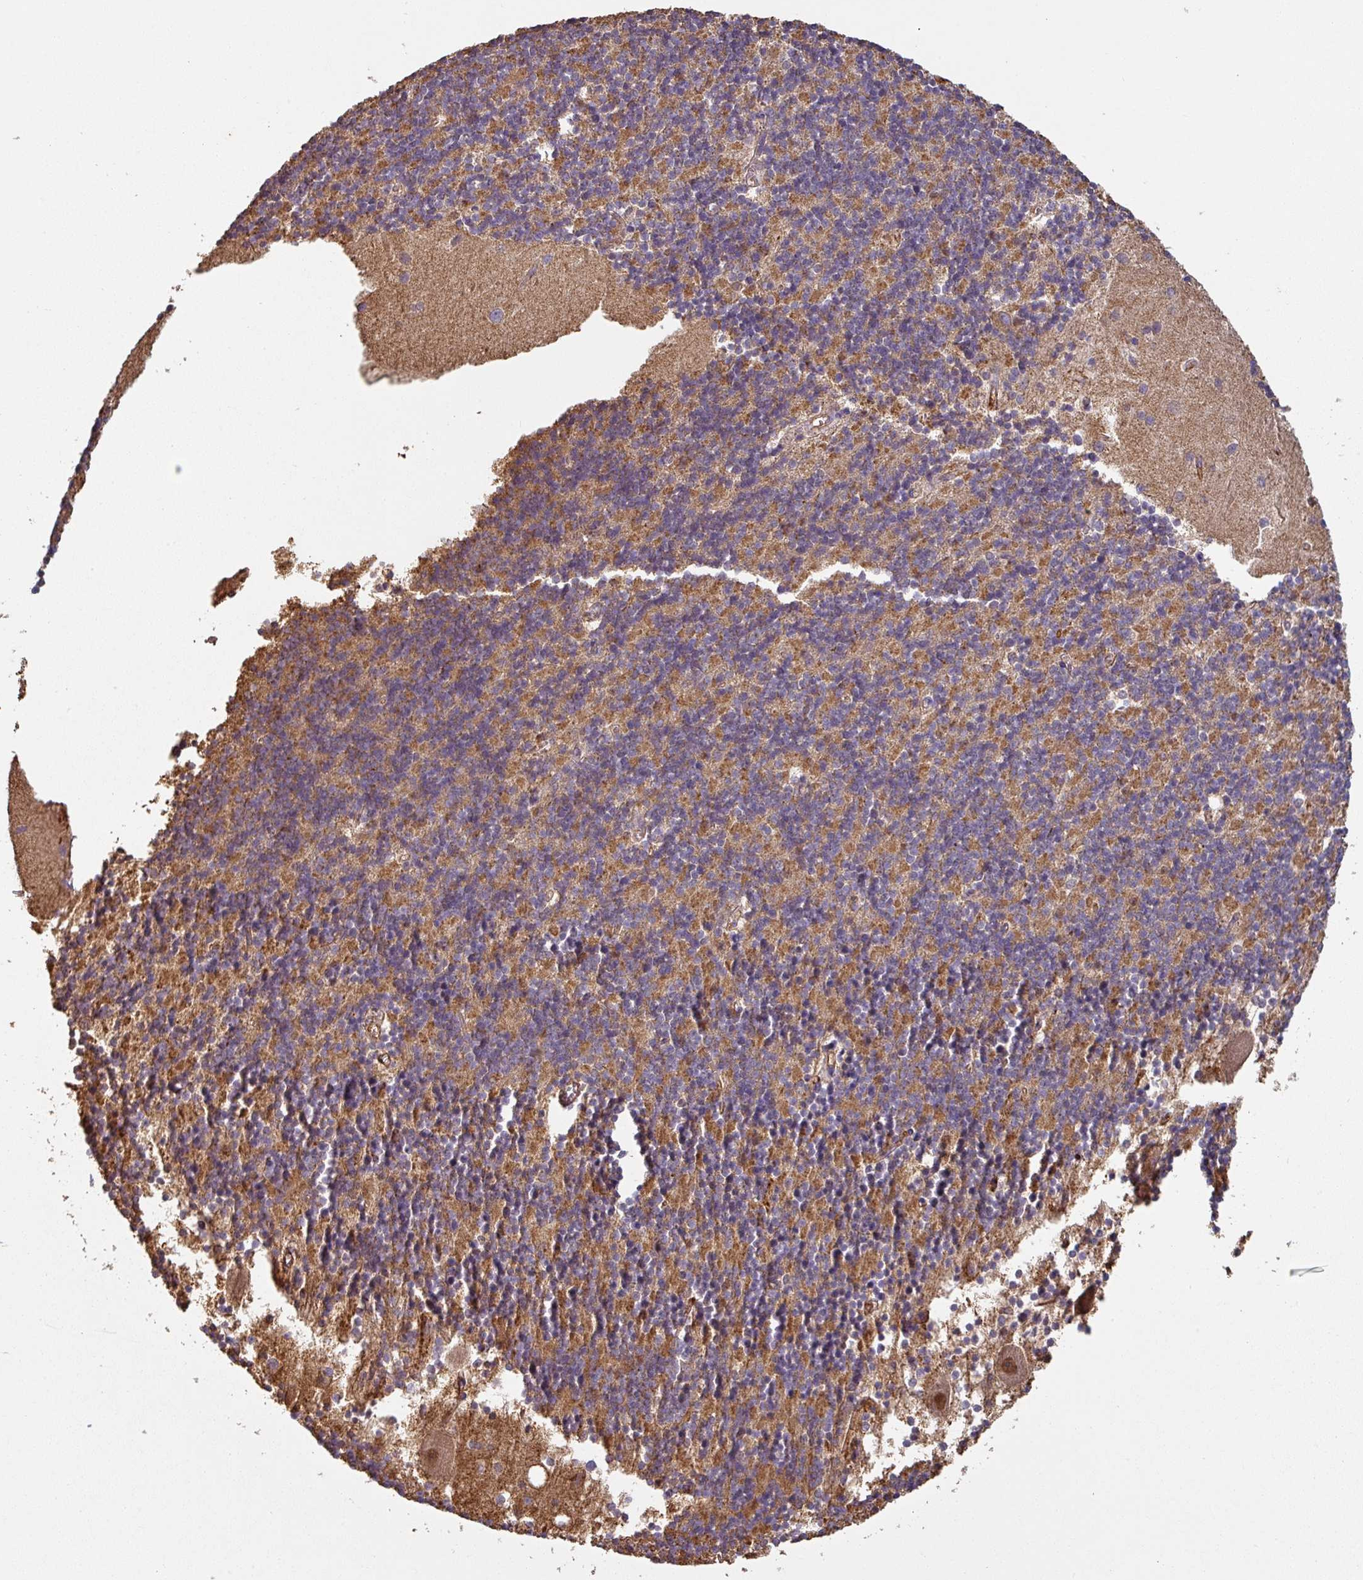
{"staining": {"intensity": "moderate", "quantity": "25%-75%", "location": "cytoplasmic/membranous"}, "tissue": "cerebellum", "cell_type": "Cells in granular layer", "image_type": "normal", "snomed": [{"axis": "morphology", "description": "Normal tissue, NOS"}, {"axis": "topography", "description": "Cerebellum"}], "caption": "This micrograph reveals benign cerebellum stained with immunohistochemistry to label a protein in brown. The cytoplasmic/membranous of cells in granular layer show moderate positivity for the protein. Nuclei are counter-stained blue.", "gene": "ZNF280C", "patient": {"sex": "male", "age": 54}}